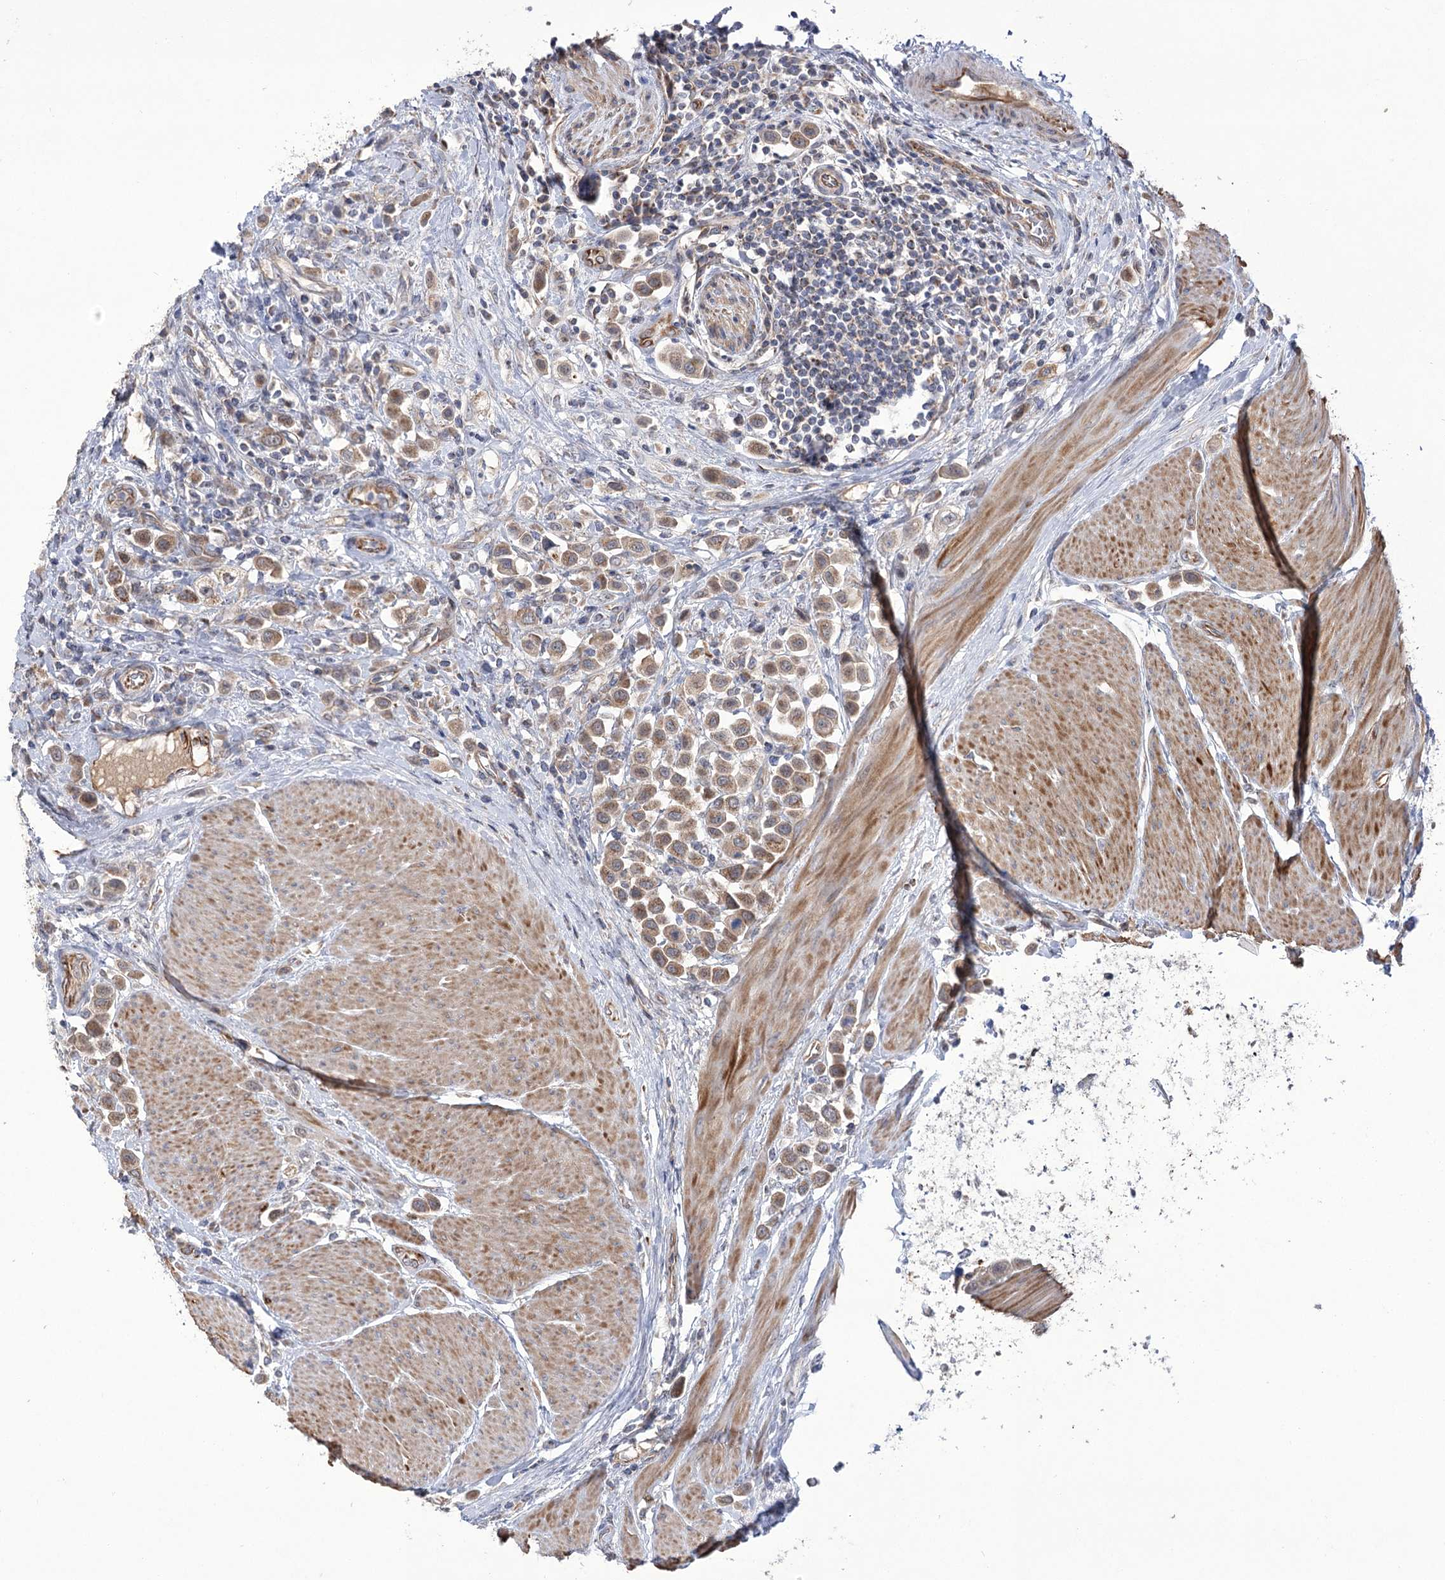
{"staining": {"intensity": "moderate", "quantity": ">75%", "location": "cytoplasmic/membranous"}, "tissue": "urothelial cancer", "cell_type": "Tumor cells", "image_type": "cancer", "snomed": [{"axis": "morphology", "description": "Urothelial carcinoma, High grade"}, {"axis": "topography", "description": "Urinary bladder"}], "caption": "Brown immunohistochemical staining in human urothelial carcinoma (high-grade) exhibits moderate cytoplasmic/membranous staining in about >75% of tumor cells.", "gene": "ECHDC3", "patient": {"sex": "male", "age": 50}}